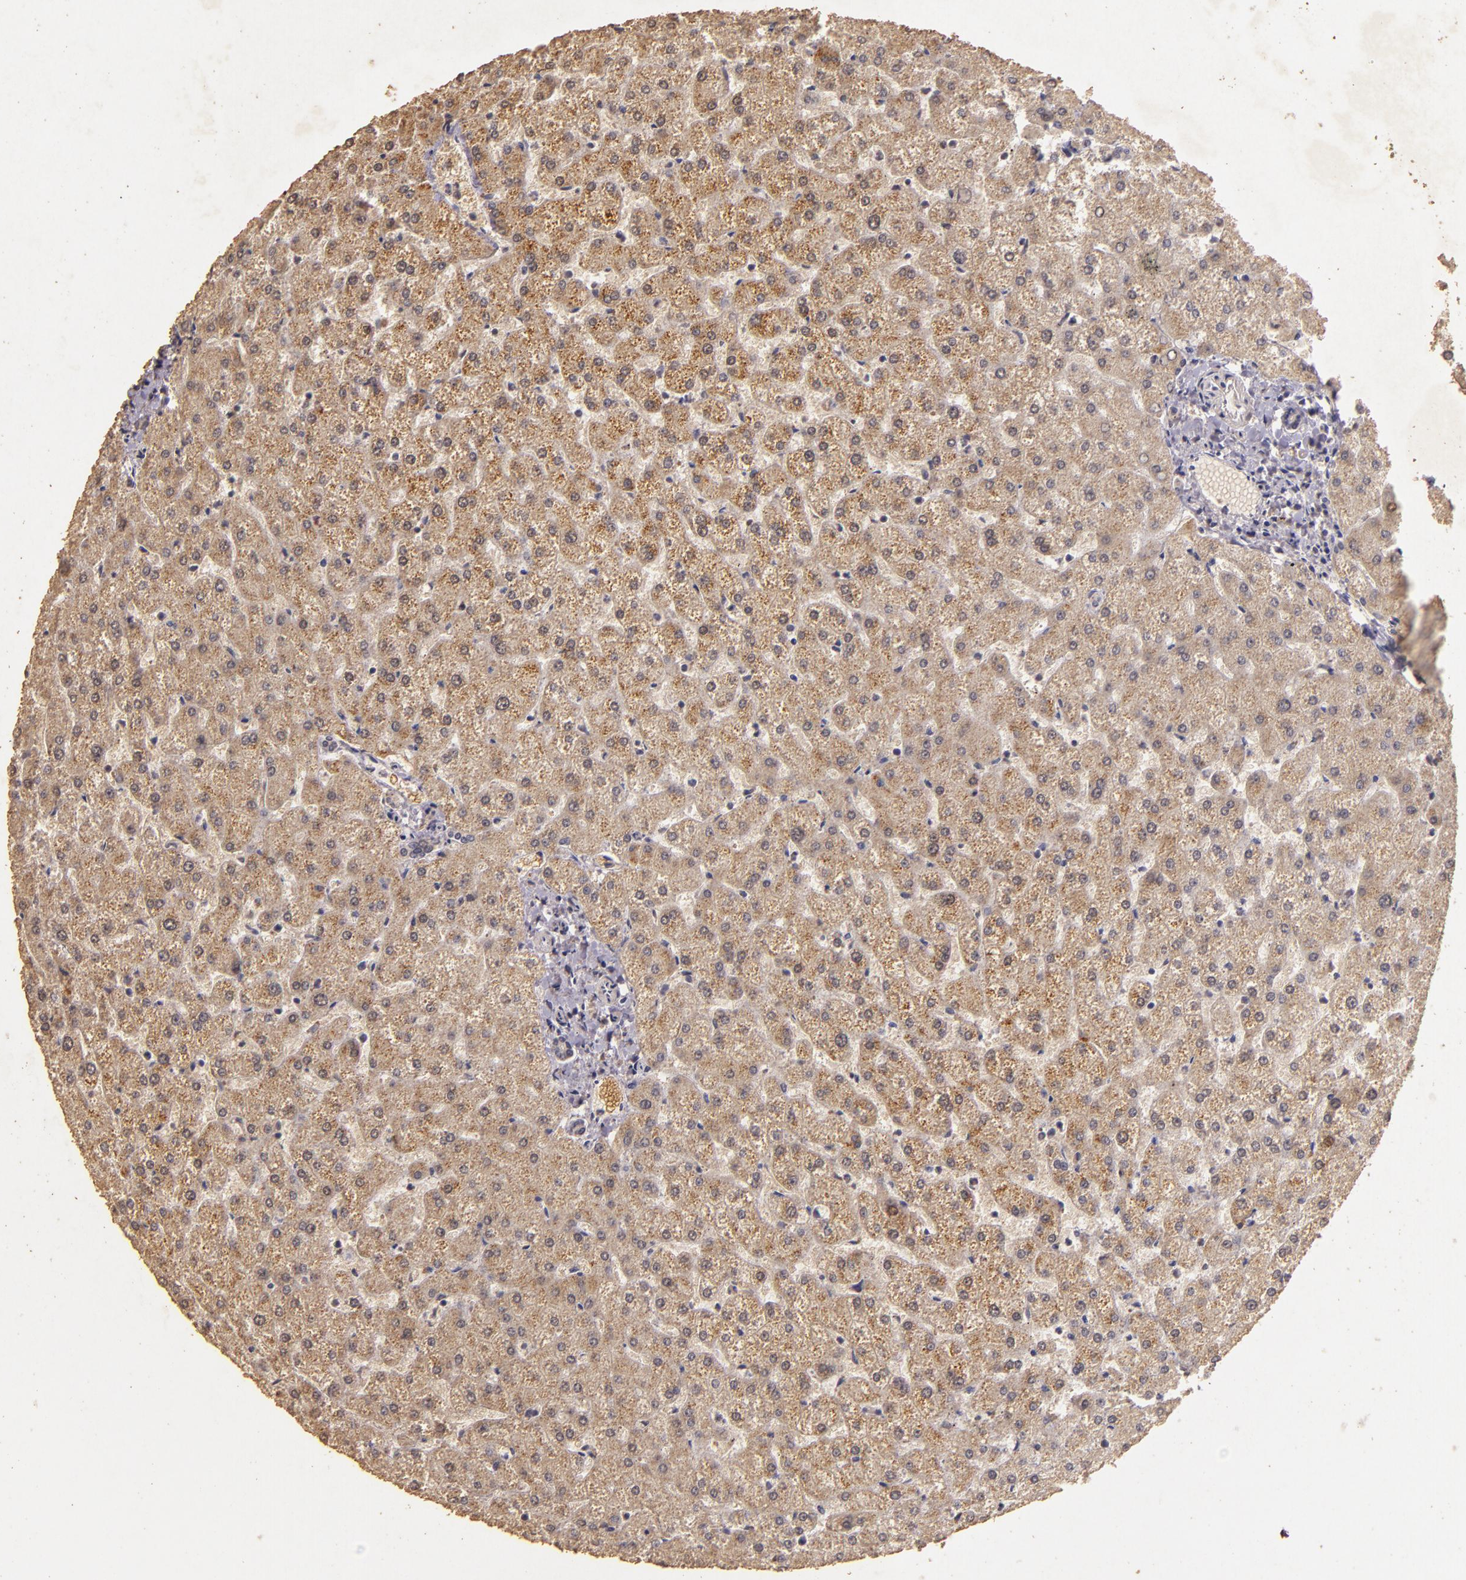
{"staining": {"intensity": "weak", "quantity": "<25%", "location": "cytoplasmic/membranous"}, "tissue": "liver", "cell_type": "Cholangiocytes", "image_type": "normal", "snomed": [{"axis": "morphology", "description": "Normal tissue, NOS"}, {"axis": "topography", "description": "Liver"}], "caption": "Liver was stained to show a protein in brown. There is no significant staining in cholangiocytes. (Immunohistochemistry, brightfield microscopy, high magnification).", "gene": "BCL2L13", "patient": {"sex": "female", "age": 32}}